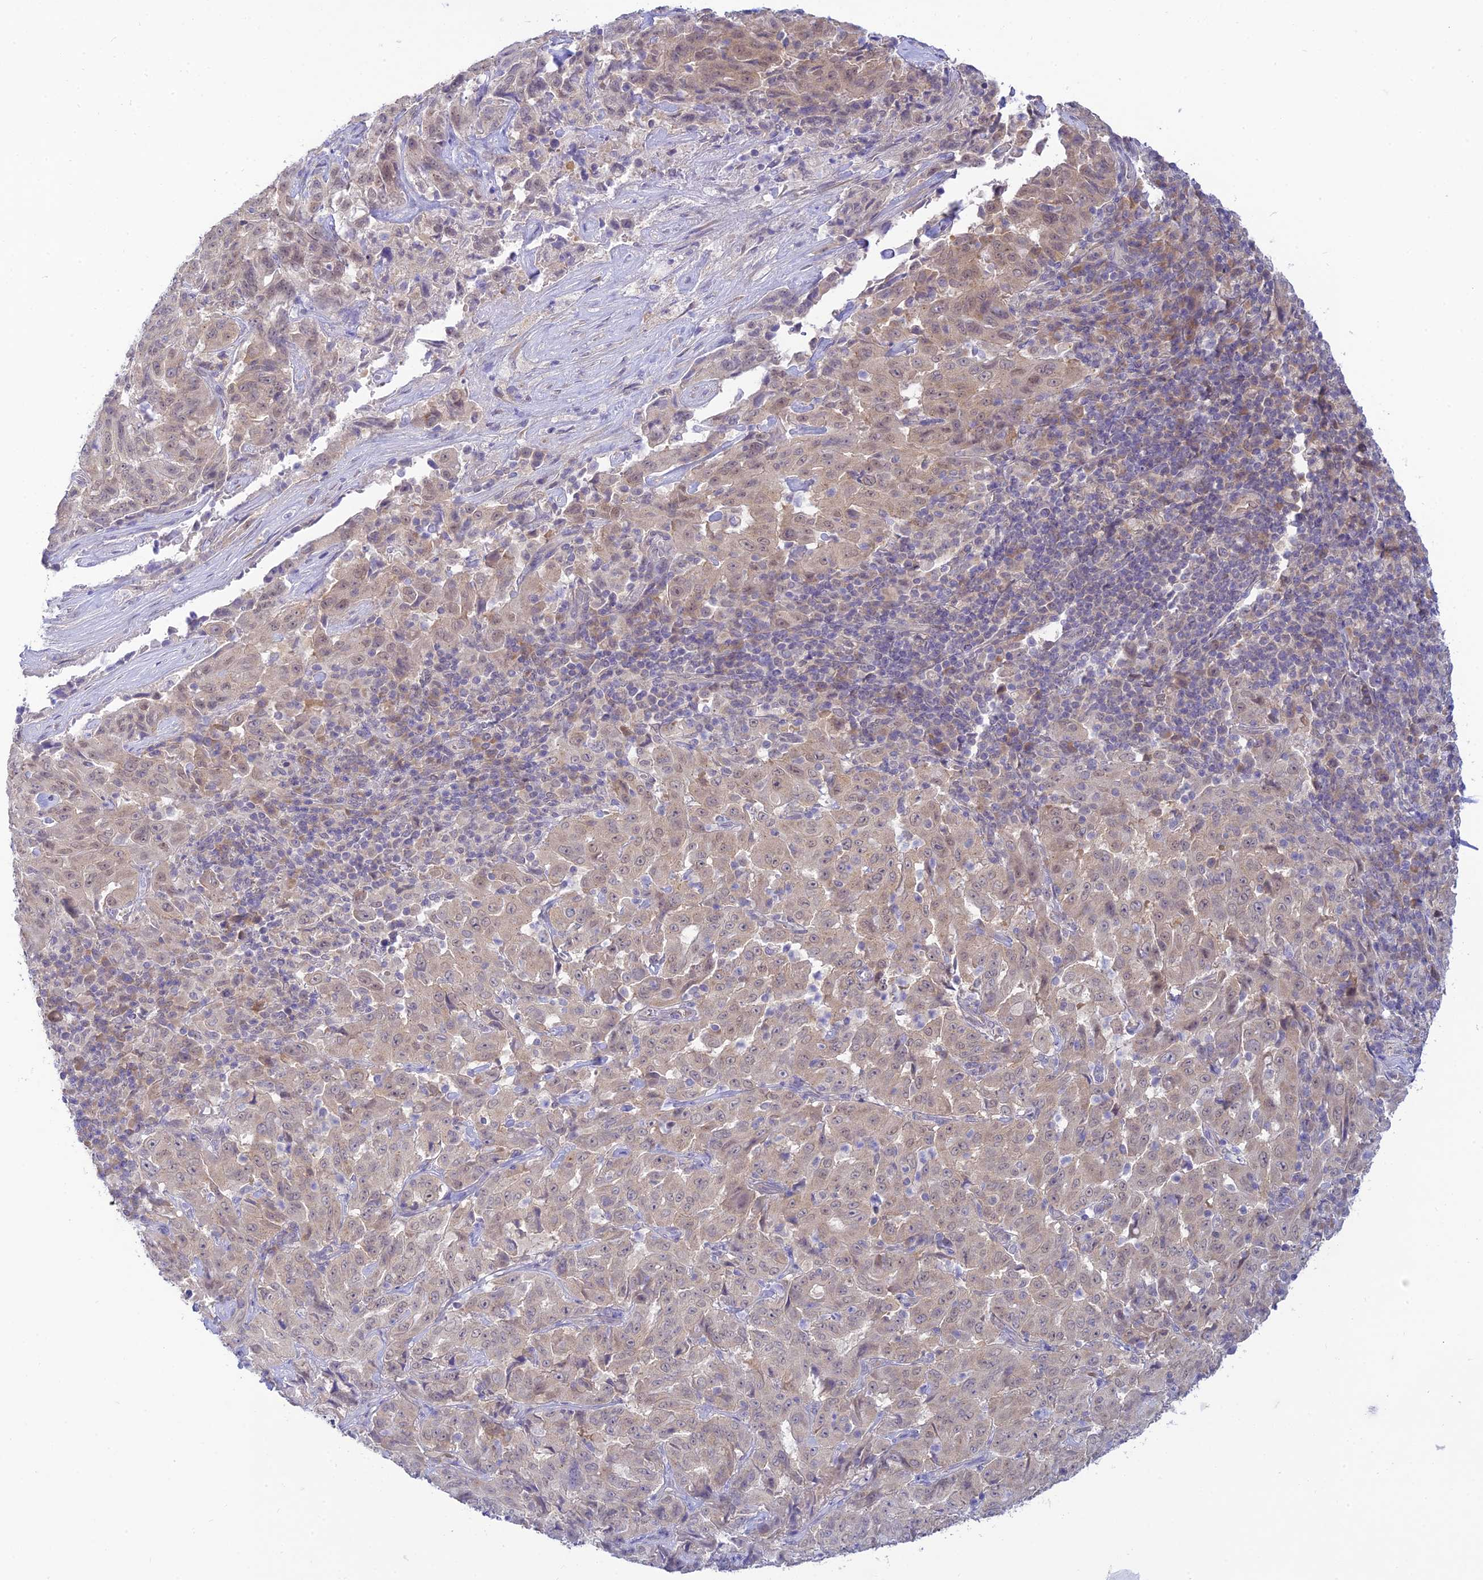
{"staining": {"intensity": "weak", "quantity": ">75%", "location": "nuclear"}, "tissue": "pancreatic cancer", "cell_type": "Tumor cells", "image_type": "cancer", "snomed": [{"axis": "morphology", "description": "Adenocarcinoma, NOS"}, {"axis": "topography", "description": "Pancreas"}], "caption": "Immunohistochemical staining of pancreatic adenocarcinoma demonstrates low levels of weak nuclear expression in about >75% of tumor cells.", "gene": "SKIC8", "patient": {"sex": "male", "age": 63}}